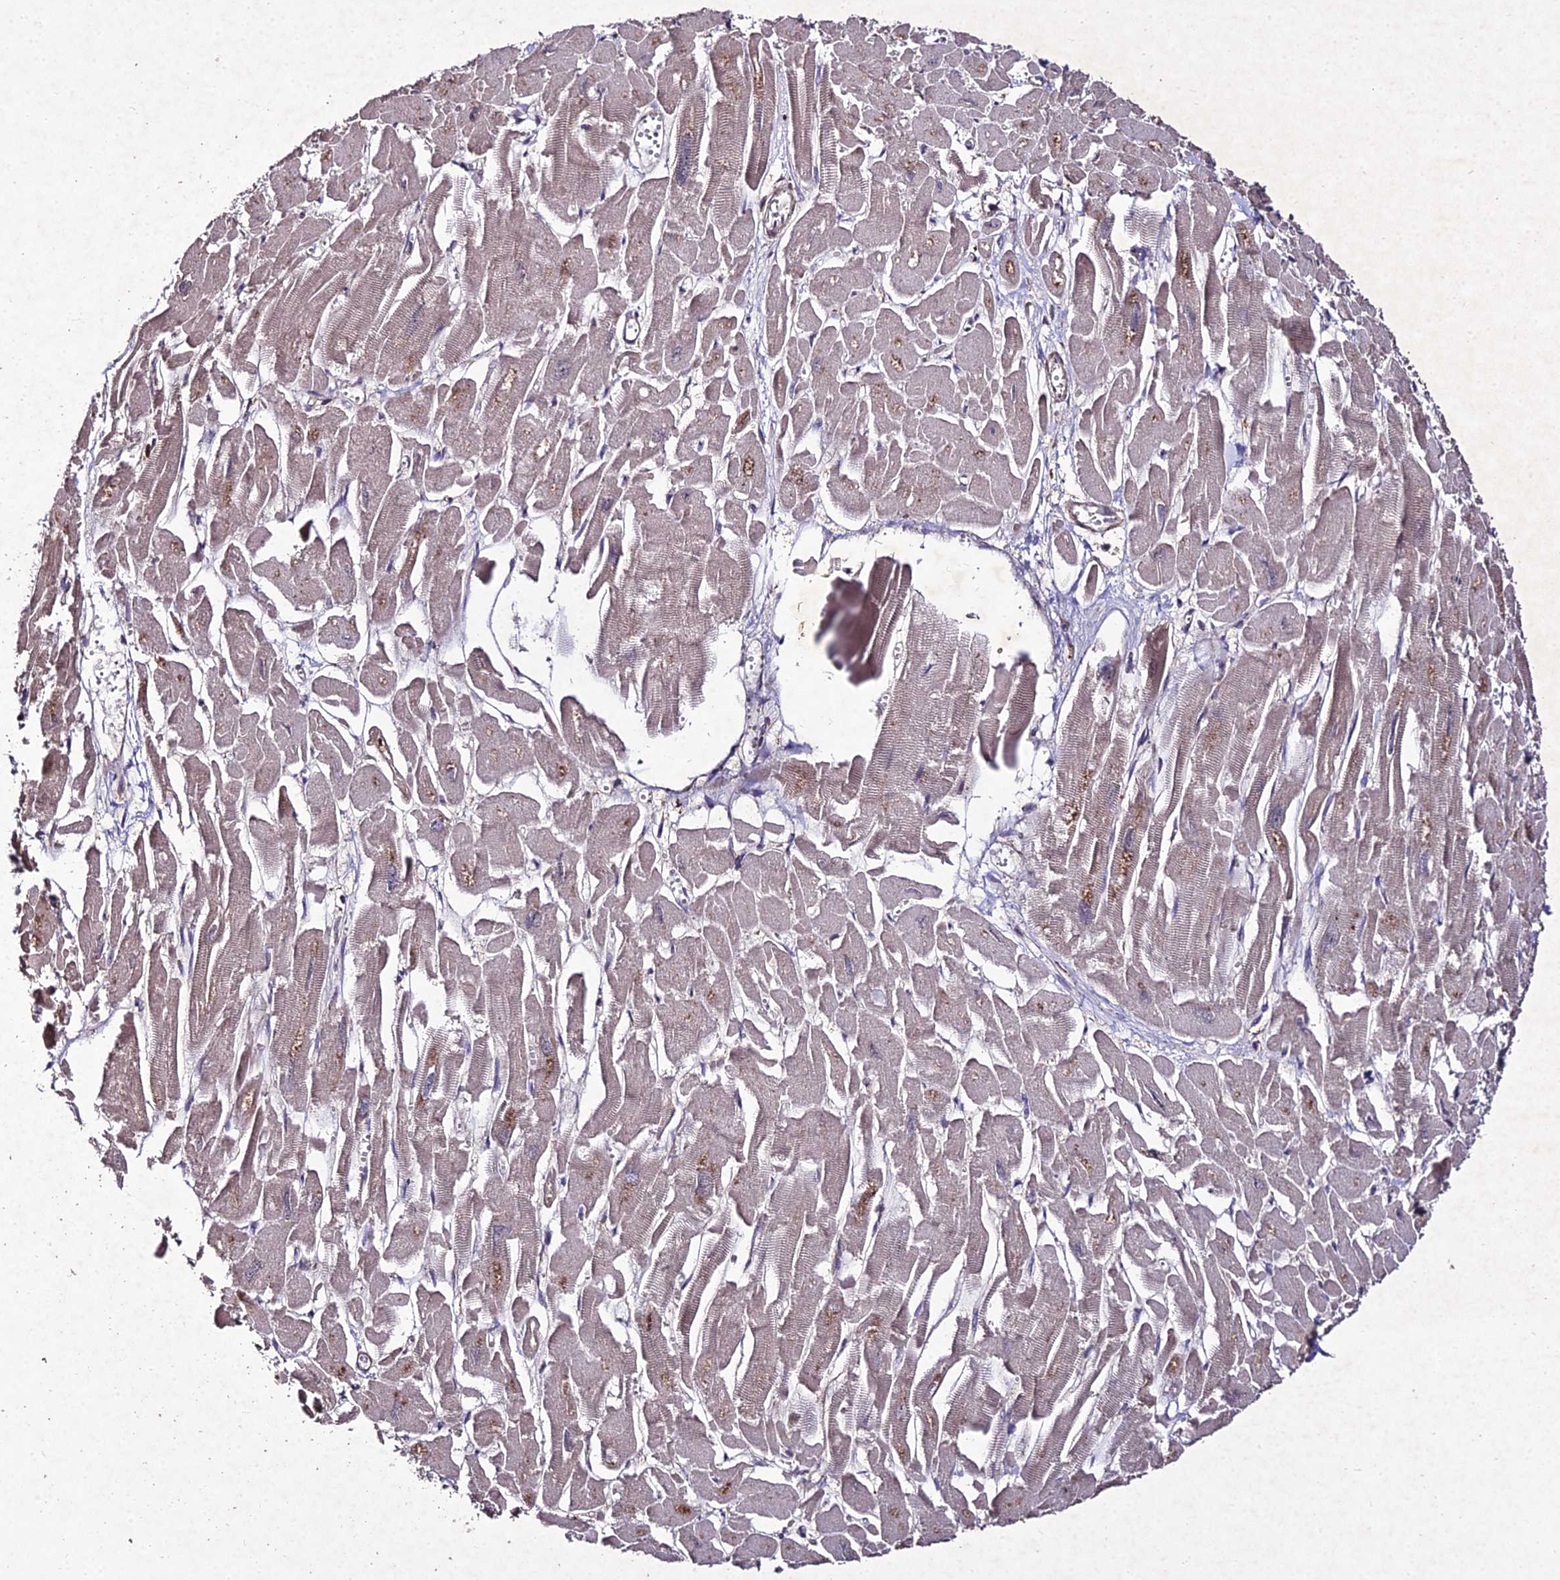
{"staining": {"intensity": "moderate", "quantity": "<25%", "location": "cytoplasmic/membranous"}, "tissue": "heart muscle", "cell_type": "Cardiomyocytes", "image_type": "normal", "snomed": [{"axis": "morphology", "description": "Normal tissue, NOS"}, {"axis": "topography", "description": "Heart"}], "caption": "A photomicrograph showing moderate cytoplasmic/membranous expression in about <25% of cardiomyocytes in unremarkable heart muscle, as visualized by brown immunohistochemical staining.", "gene": "ZNF766", "patient": {"sex": "male", "age": 54}}